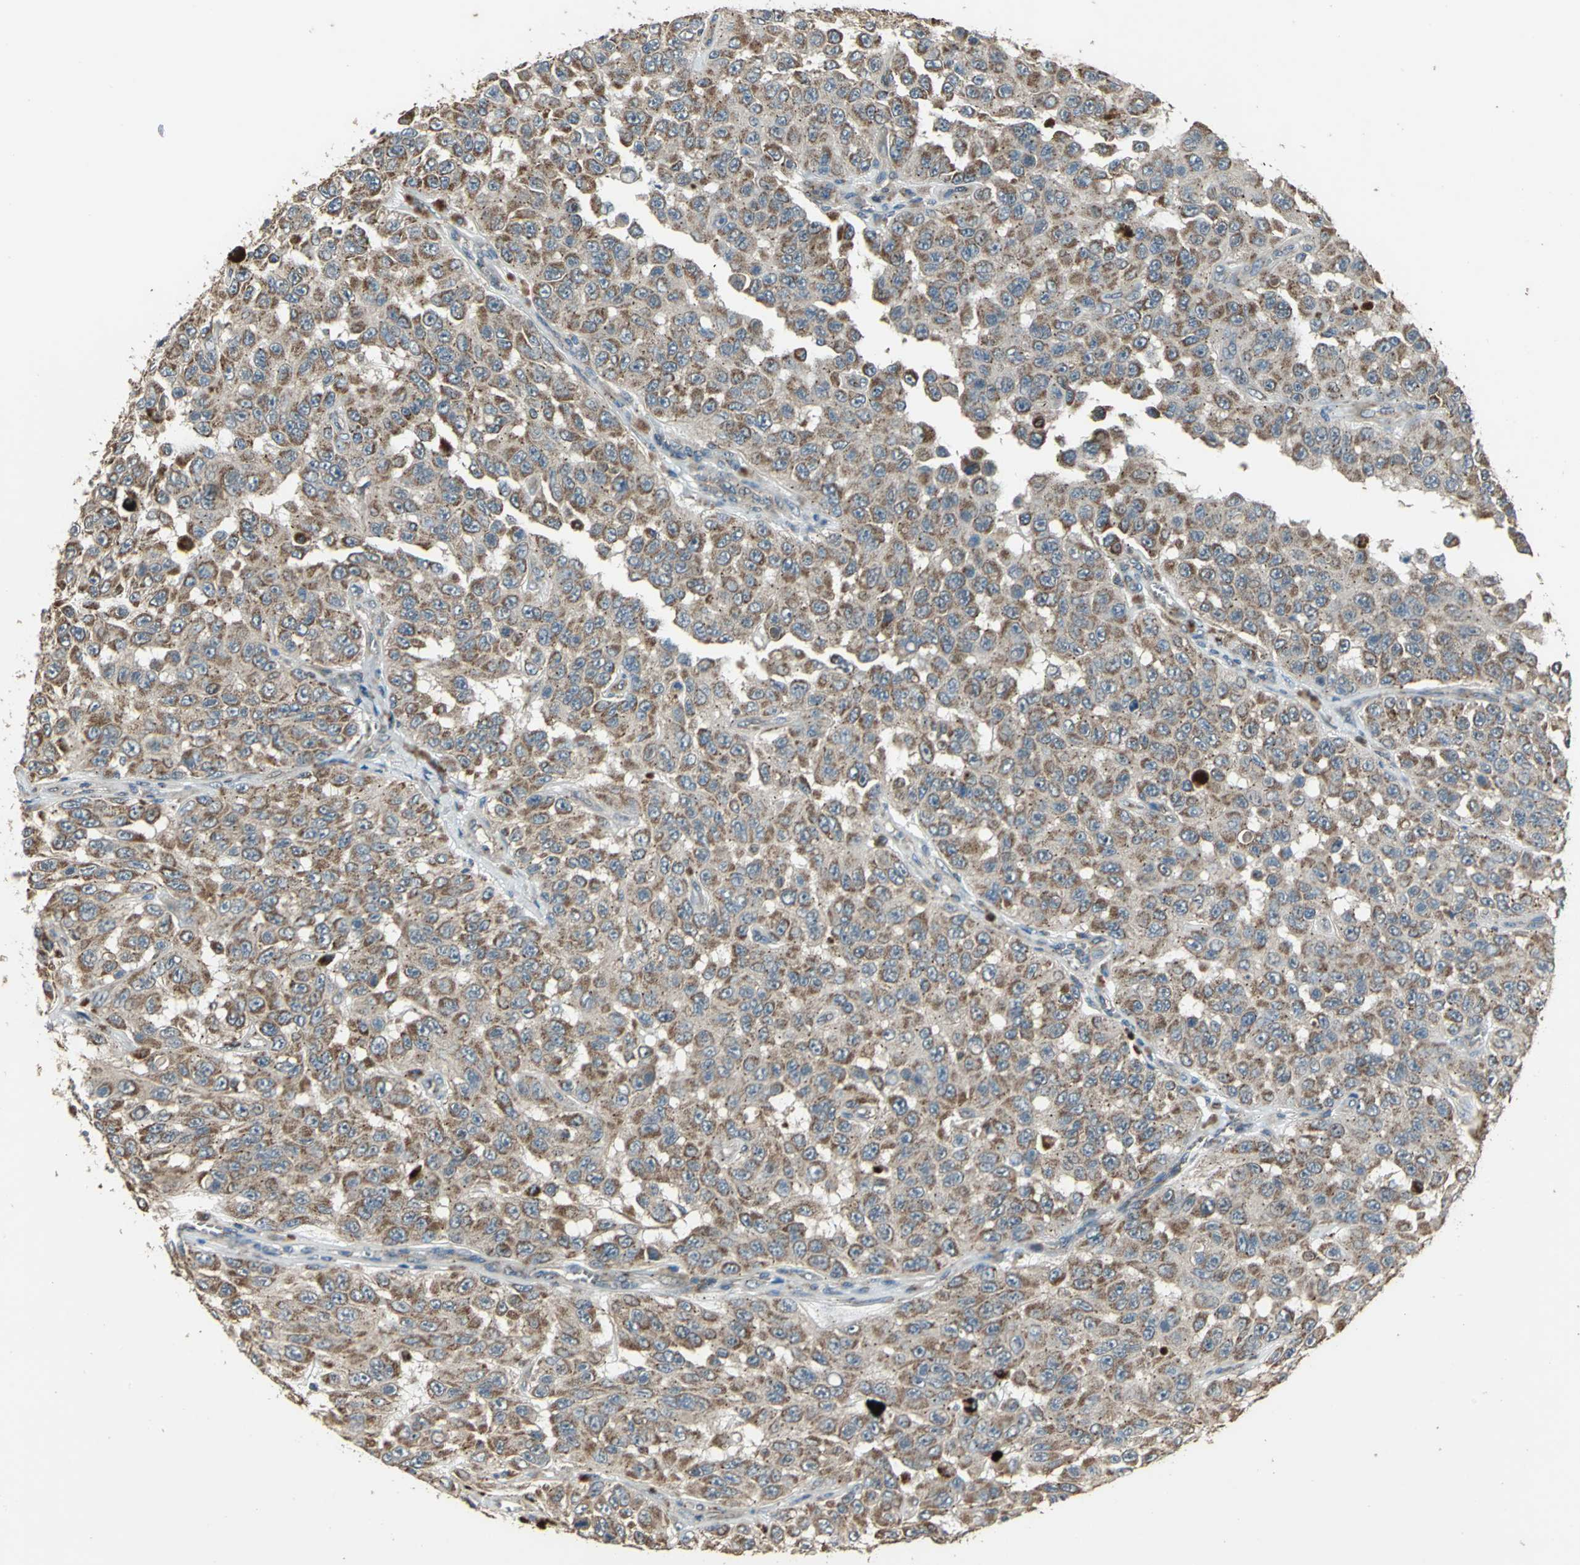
{"staining": {"intensity": "strong", "quantity": ">75%", "location": "cytoplasmic/membranous"}, "tissue": "melanoma", "cell_type": "Tumor cells", "image_type": "cancer", "snomed": [{"axis": "morphology", "description": "Malignant melanoma, NOS"}, {"axis": "topography", "description": "Skin"}], "caption": "A histopathology image of human melanoma stained for a protein demonstrates strong cytoplasmic/membranous brown staining in tumor cells.", "gene": "POLRMT", "patient": {"sex": "male", "age": 30}}